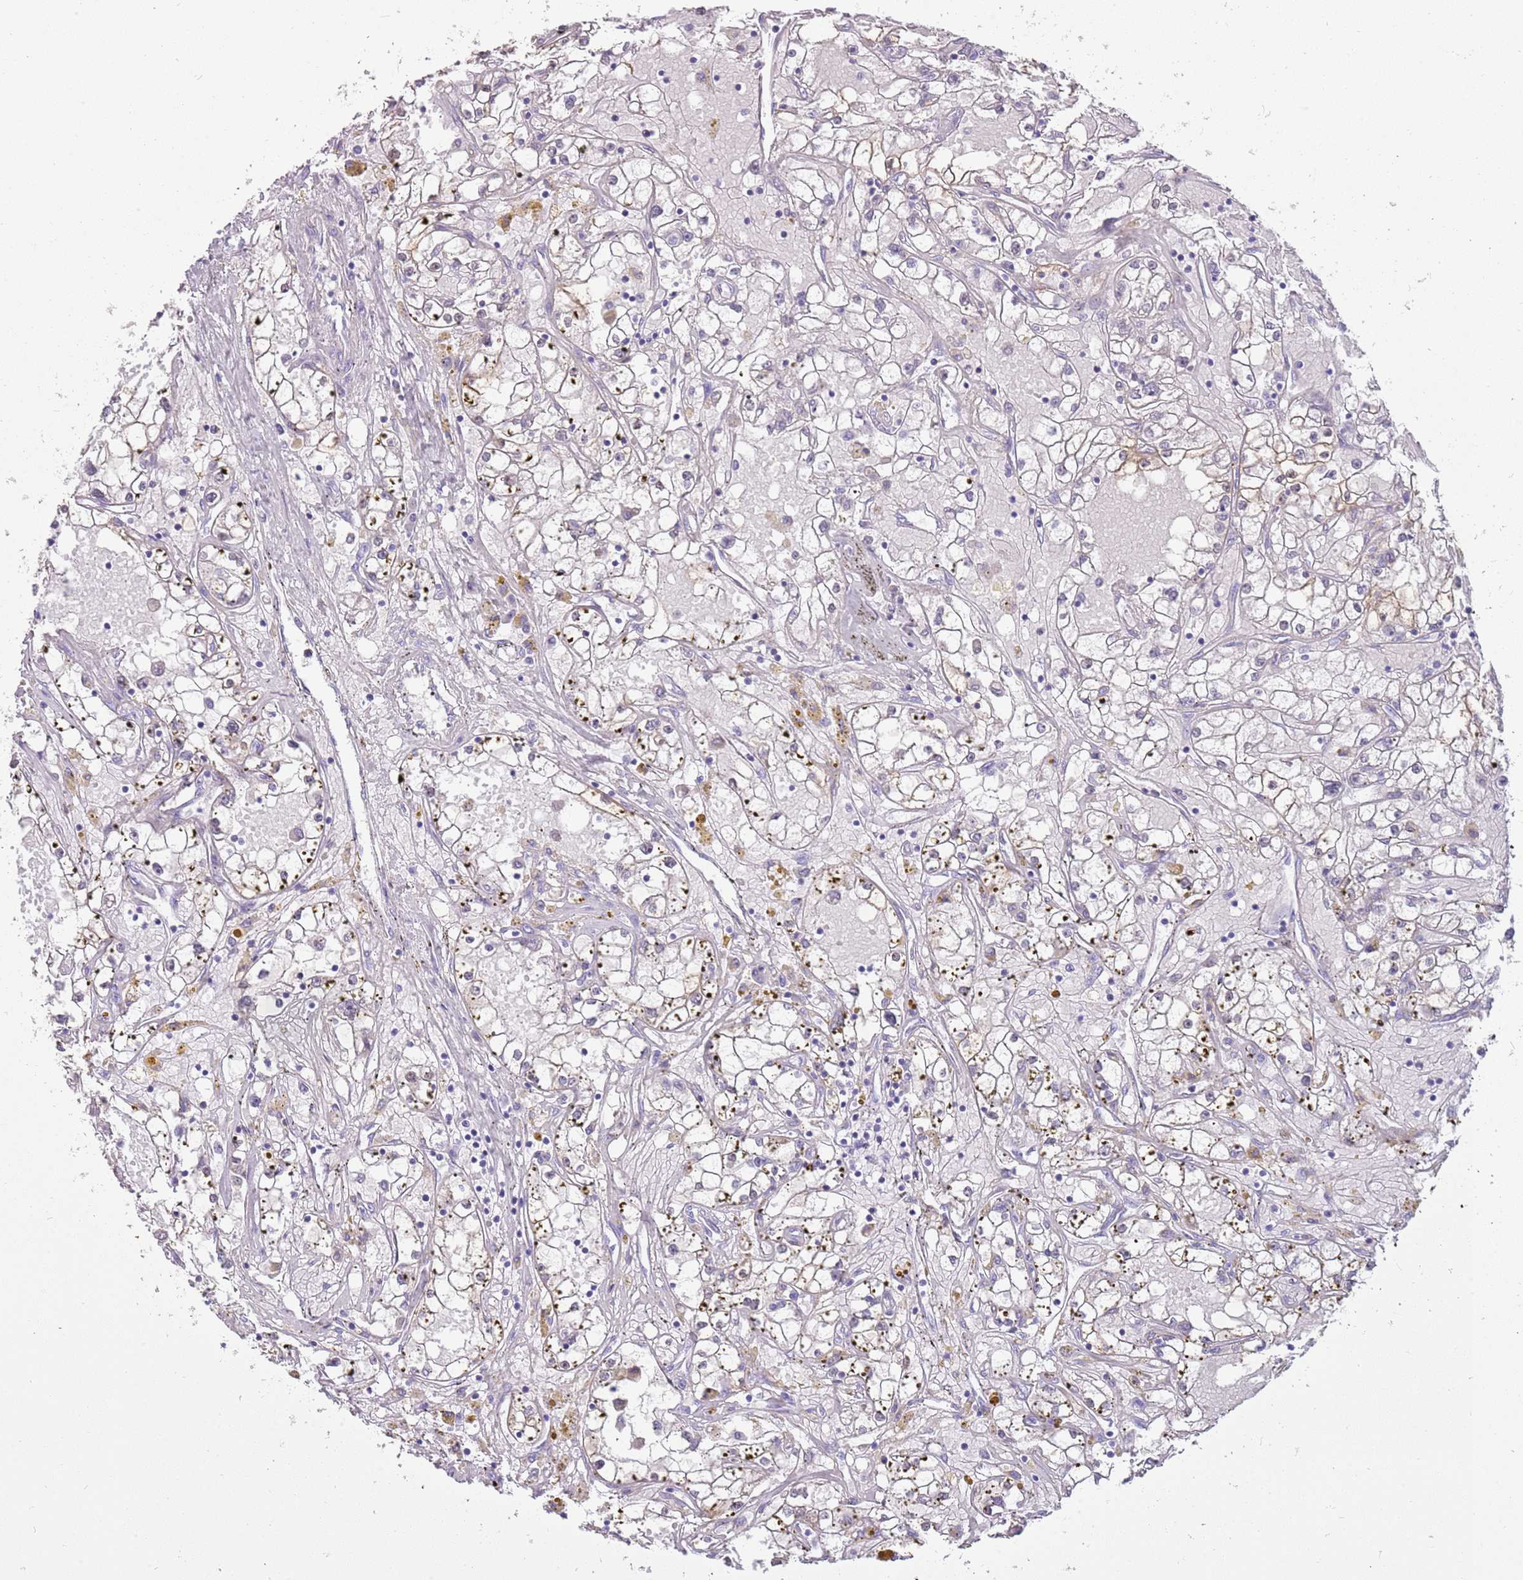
{"staining": {"intensity": "weak", "quantity": "<25%", "location": "cytoplasmic/membranous"}, "tissue": "renal cancer", "cell_type": "Tumor cells", "image_type": "cancer", "snomed": [{"axis": "morphology", "description": "Adenocarcinoma, NOS"}, {"axis": "topography", "description": "Kidney"}], "caption": "DAB (3,3'-diaminobenzidine) immunohistochemical staining of human renal cancer (adenocarcinoma) exhibits no significant expression in tumor cells.", "gene": "NBPF3", "patient": {"sex": "male", "age": 56}}